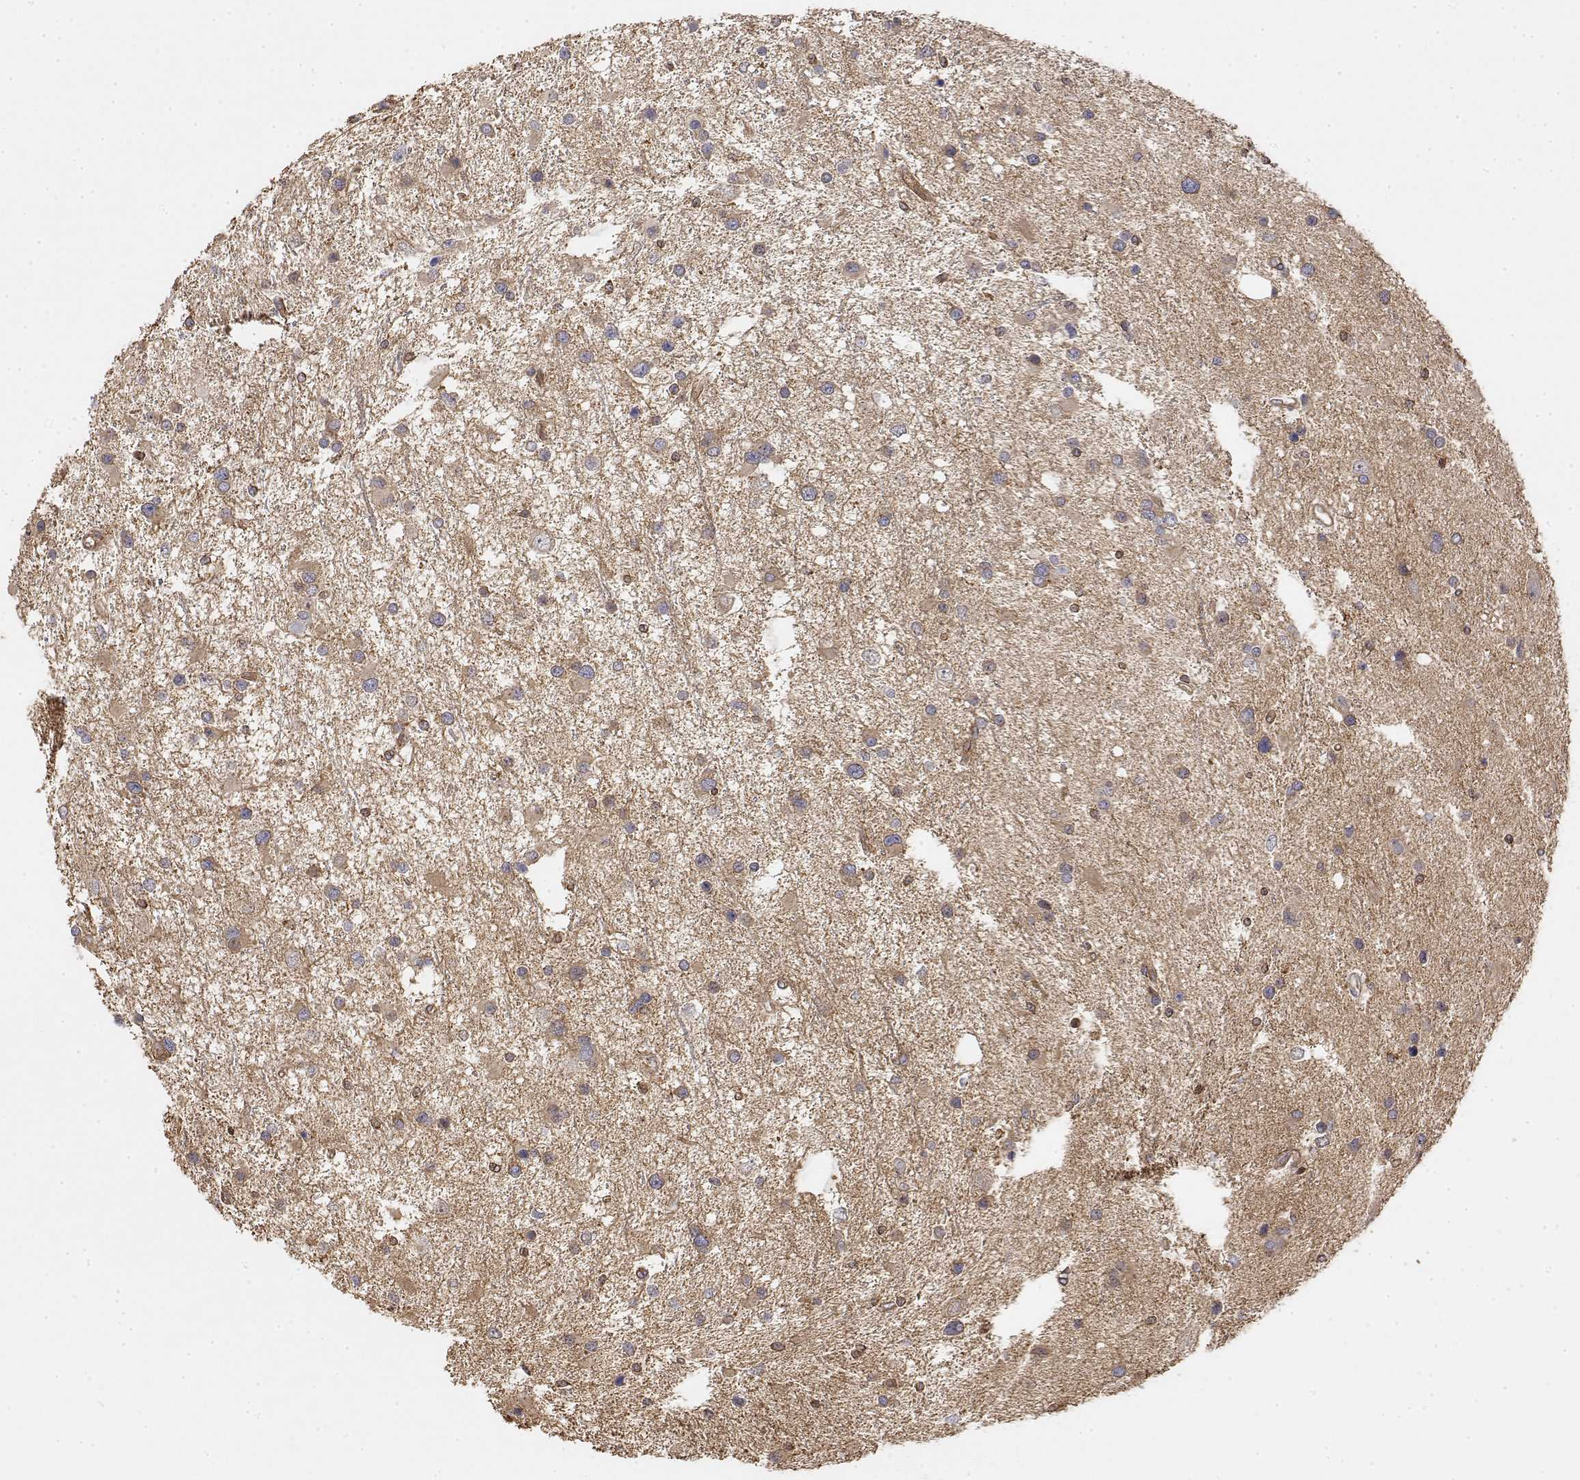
{"staining": {"intensity": "weak", "quantity": "<25%", "location": "cytoplasmic/membranous"}, "tissue": "glioma", "cell_type": "Tumor cells", "image_type": "cancer", "snomed": [{"axis": "morphology", "description": "Glioma, malignant, Low grade"}, {"axis": "topography", "description": "Brain"}], "caption": "Immunohistochemical staining of malignant low-grade glioma exhibits no significant positivity in tumor cells.", "gene": "PACSIN2", "patient": {"sex": "female", "age": 32}}